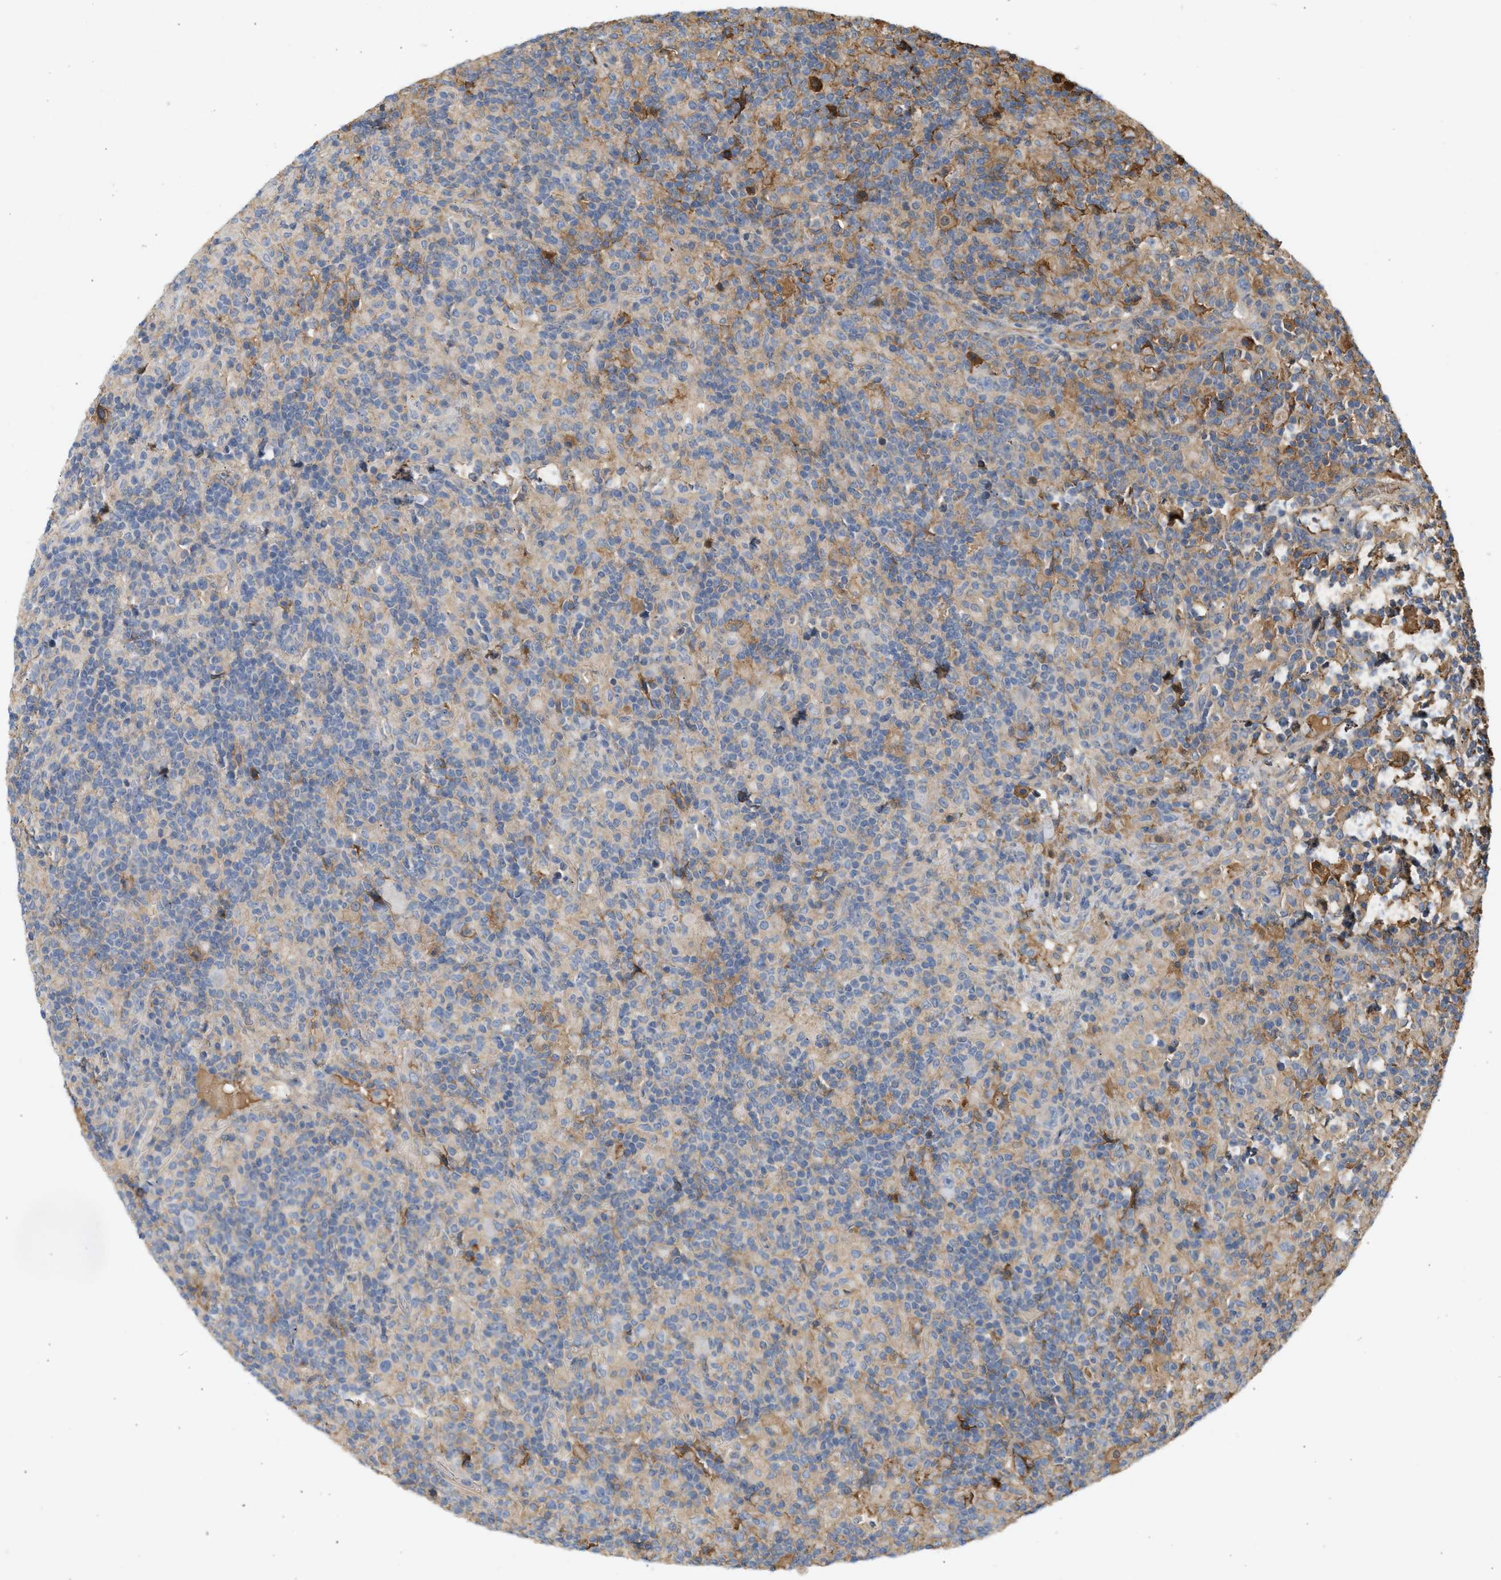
{"staining": {"intensity": "negative", "quantity": "none", "location": "none"}, "tissue": "lymphoma", "cell_type": "Tumor cells", "image_type": "cancer", "snomed": [{"axis": "morphology", "description": "Hodgkin's disease, NOS"}, {"axis": "topography", "description": "Lymph node"}], "caption": "This is an immunohistochemistry image of human lymphoma. There is no positivity in tumor cells.", "gene": "F8", "patient": {"sex": "male", "age": 70}}